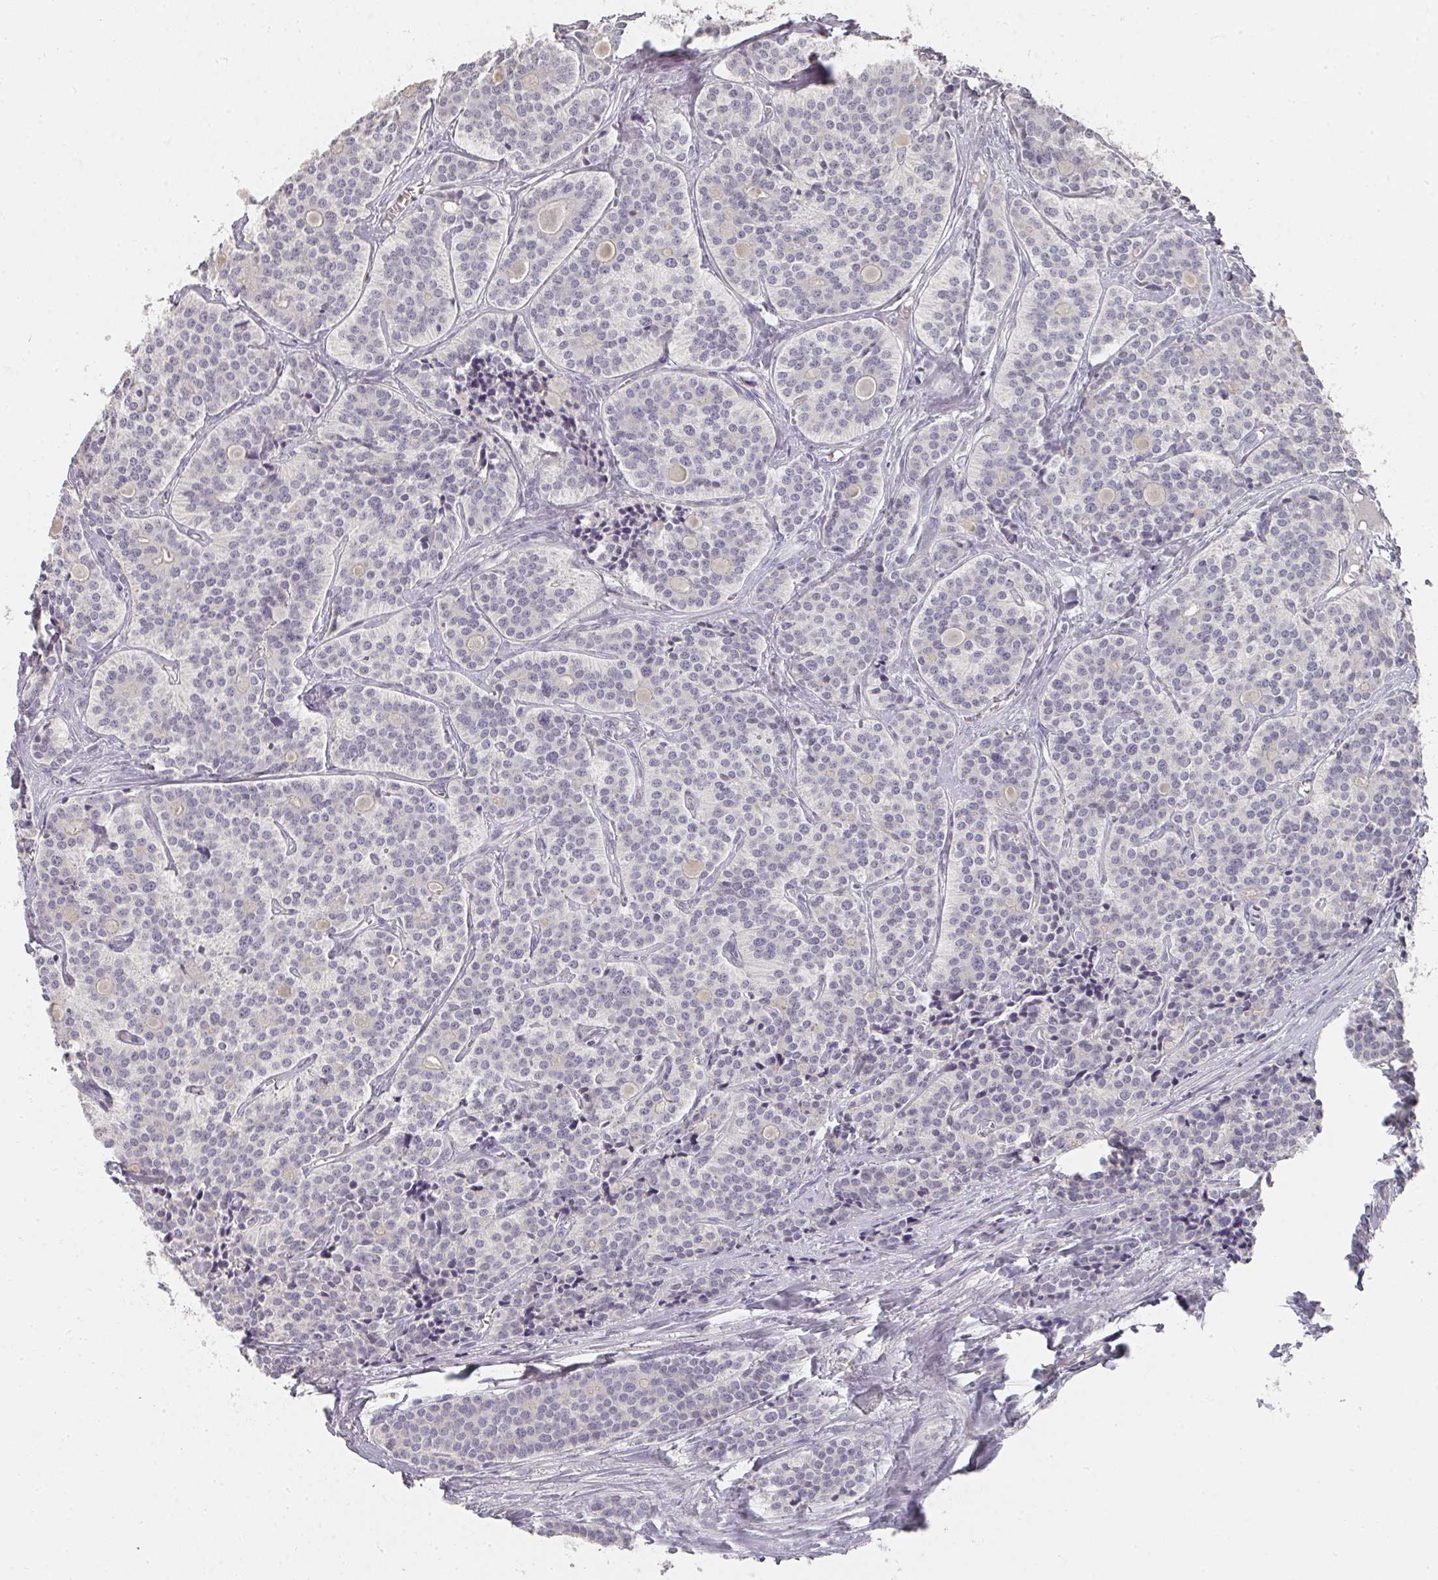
{"staining": {"intensity": "negative", "quantity": "none", "location": "none"}, "tissue": "carcinoid", "cell_type": "Tumor cells", "image_type": "cancer", "snomed": [{"axis": "morphology", "description": "Carcinoid, malignant, NOS"}, {"axis": "topography", "description": "Small intestine"}], "caption": "Carcinoid was stained to show a protein in brown. There is no significant expression in tumor cells.", "gene": "SHISA2", "patient": {"sex": "male", "age": 63}}